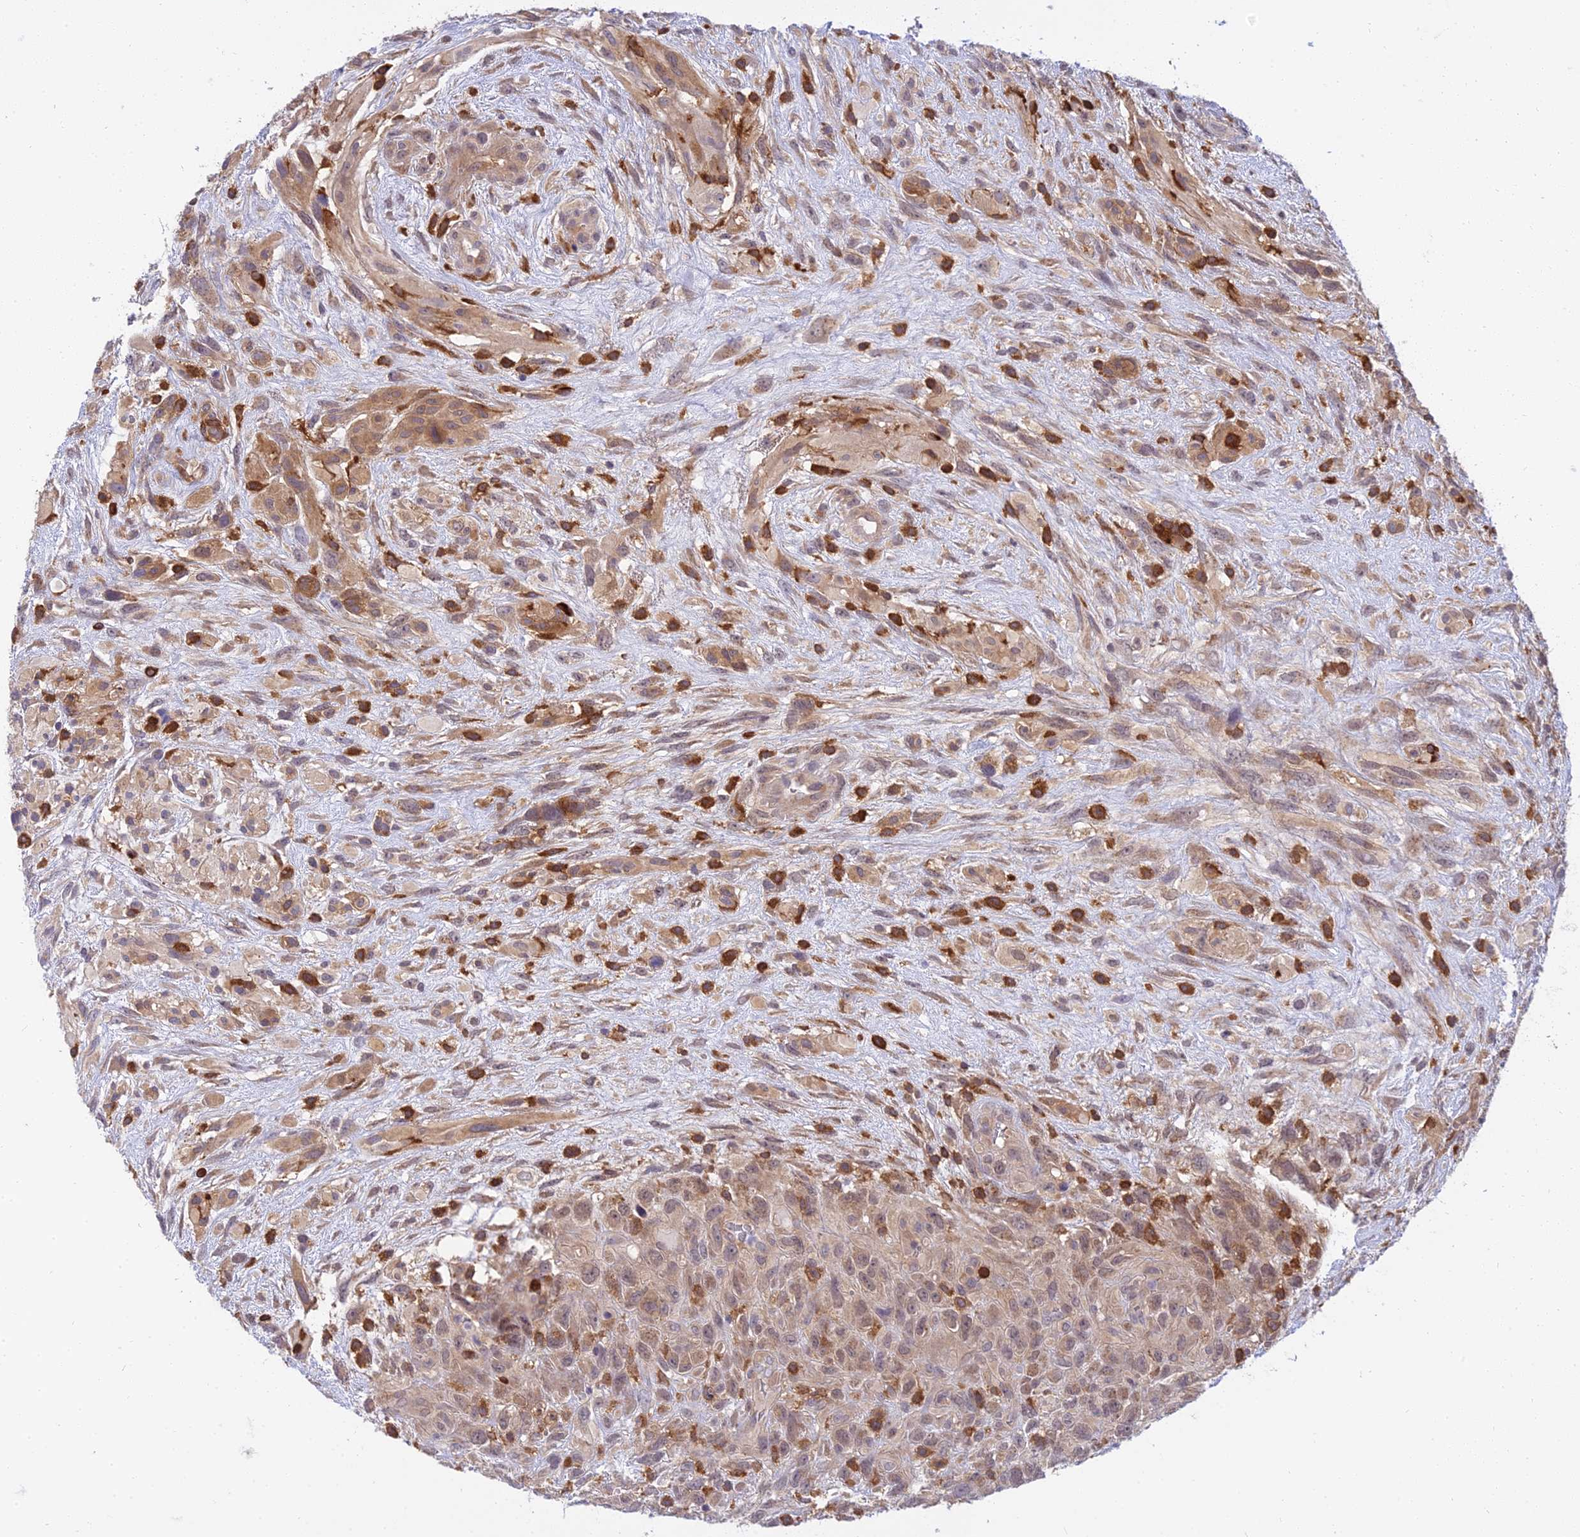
{"staining": {"intensity": "weak", "quantity": "25%-75%", "location": "cytoplasmic/membranous"}, "tissue": "glioma", "cell_type": "Tumor cells", "image_type": "cancer", "snomed": [{"axis": "morphology", "description": "Glioma, malignant, High grade"}, {"axis": "topography", "description": "Brain"}], "caption": "Tumor cells display low levels of weak cytoplasmic/membranous staining in about 25%-75% of cells in malignant glioma (high-grade).", "gene": "UBE2G1", "patient": {"sex": "male", "age": 61}}